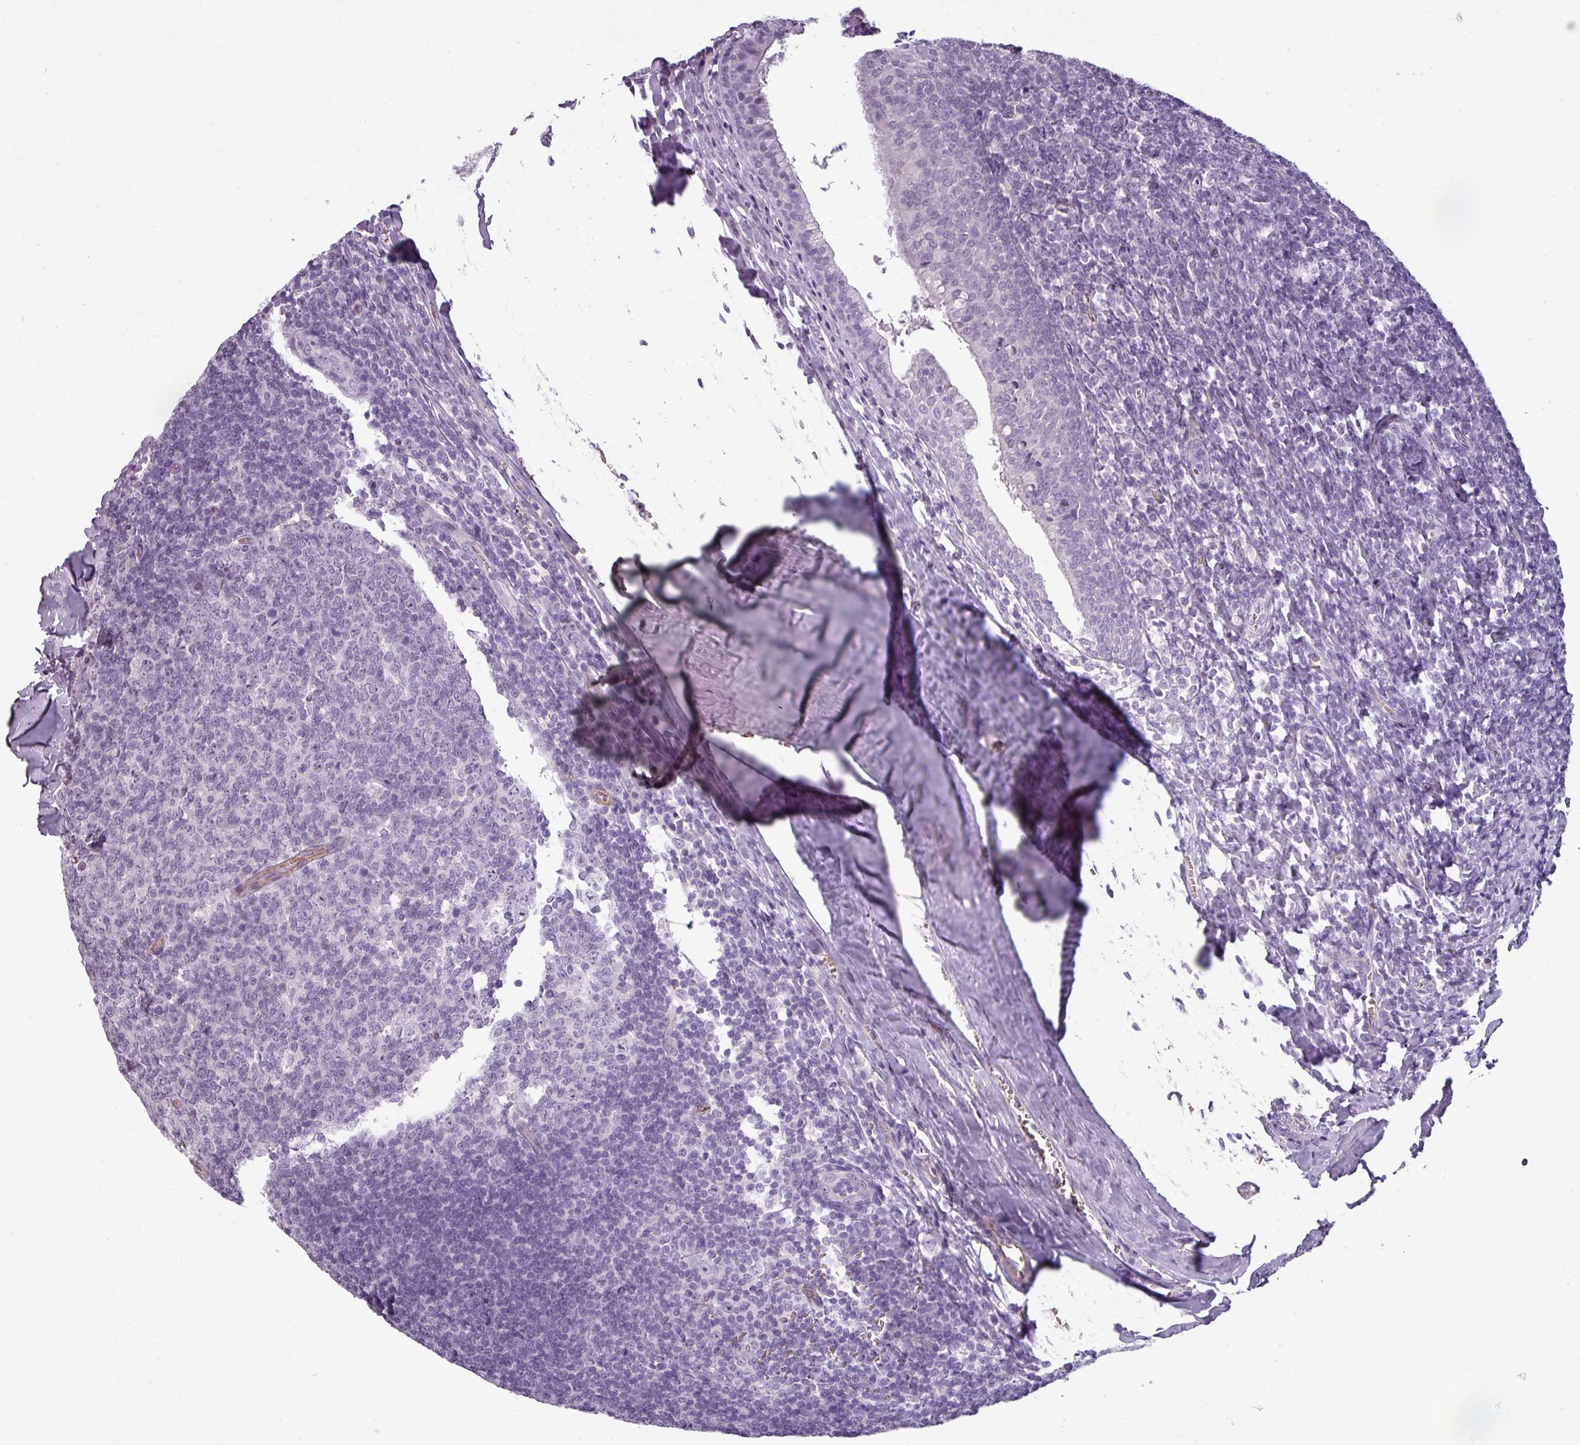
{"staining": {"intensity": "negative", "quantity": "none", "location": "none"}, "tissue": "tonsil", "cell_type": "Germinal center cells", "image_type": "normal", "snomed": [{"axis": "morphology", "description": "Normal tissue, NOS"}, {"axis": "topography", "description": "Tonsil"}], "caption": "This is a micrograph of immunohistochemistry (IHC) staining of normal tonsil, which shows no staining in germinal center cells. (Brightfield microscopy of DAB immunohistochemistry (IHC) at high magnification).", "gene": "AREL1", "patient": {"sex": "male", "age": 27}}